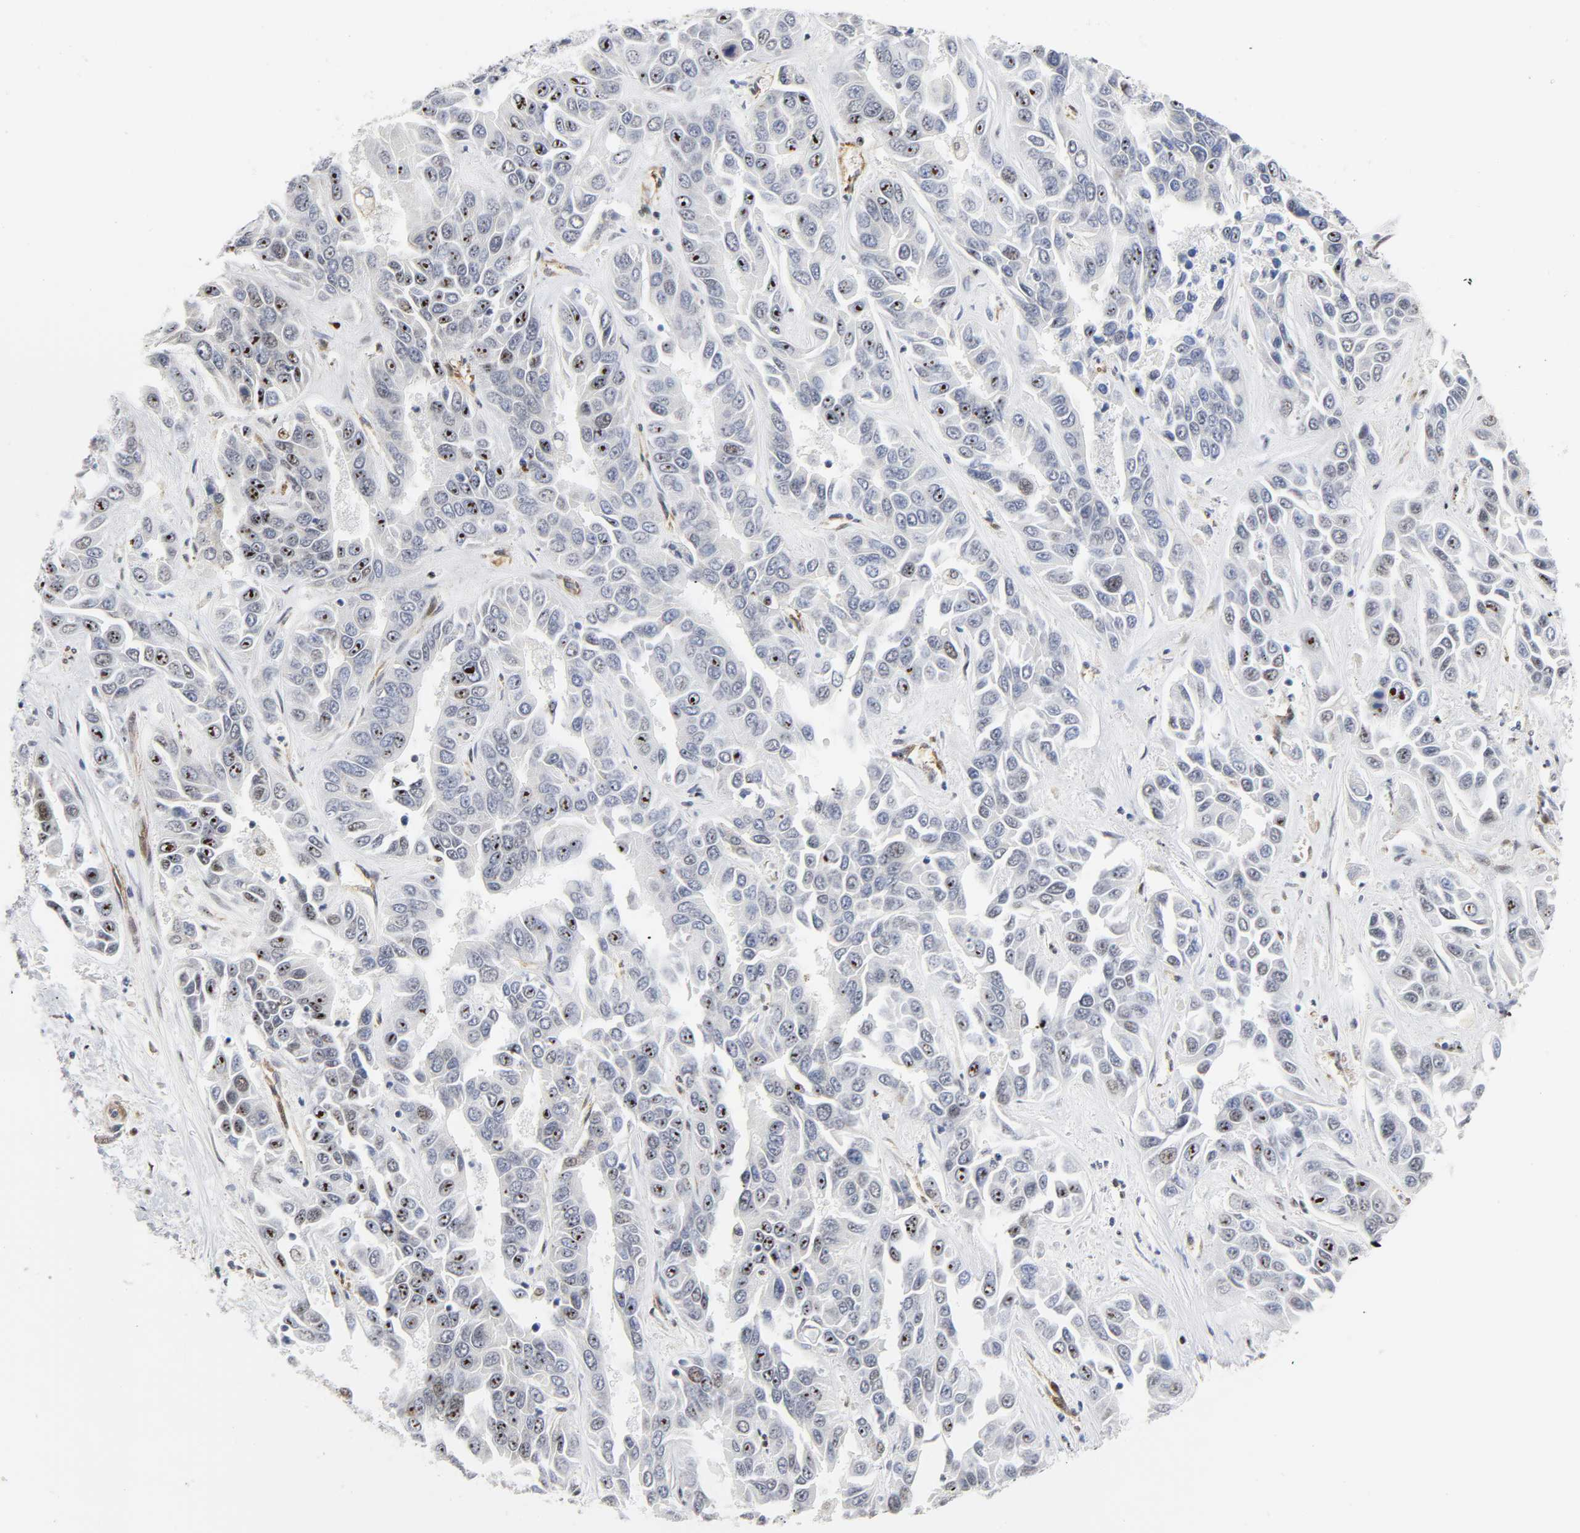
{"staining": {"intensity": "negative", "quantity": "none", "location": "none"}, "tissue": "liver cancer", "cell_type": "Tumor cells", "image_type": "cancer", "snomed": [{"axis": "morphology", "description": "Cholangiocarcinoma"}, {"axis": "topography", "description": "Liver"}], "caption": "A photomicrograph of liver cholangiocarcinoma stained for a protein exhibits no brown staining in tumor cells.", "gene": "DOCK1", "patient": {"sex": "female", "age": 52}}